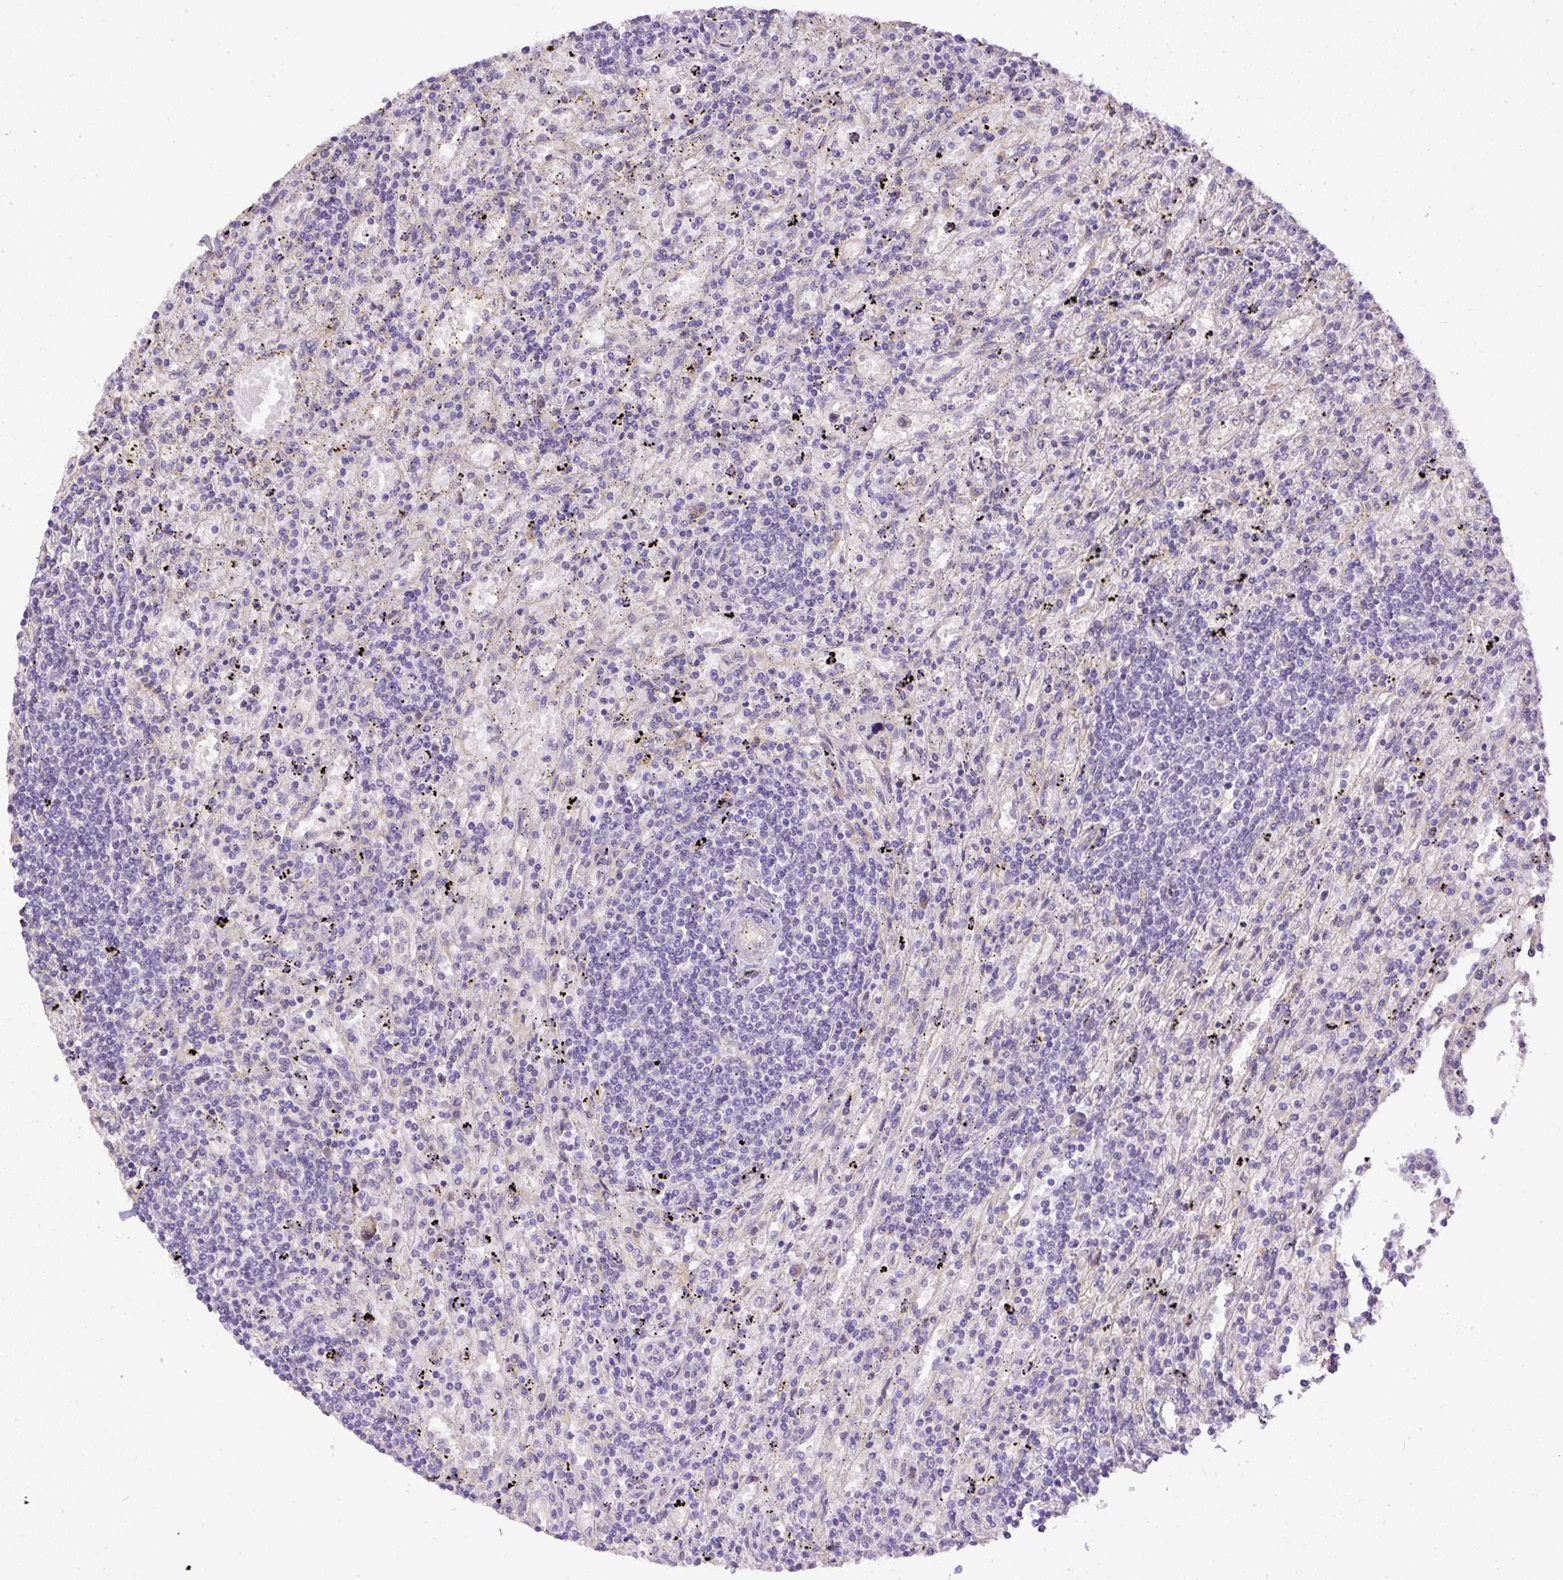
{"staining": {"intensity": "negative", "quantity": "none", "location": "none"}, "tissue": "lymphoma", "cell_type": "Tumor cells", "image_type": "cancer", "snomed": [{"axis": "morphology", "description": "Malignant lymphoma, non-Hodgkin's type, Low grade"}, {"axis": "topography", "description": "Spleen"}], "caption": "IHC histopathology image of neoplastic tissue: lymphoma stained with DAB (3,3'-diaminobenzidine) demonstrates no significant protein staining in tumor cells. Brightfield microscopy of IHC stained with DAB (3,3'-diaminobenzidine) (brown) and hematoxylin (blue), captured at high magnification.", "gene": "DAPK1", "patient": {"sex": "male", "age": 76}}